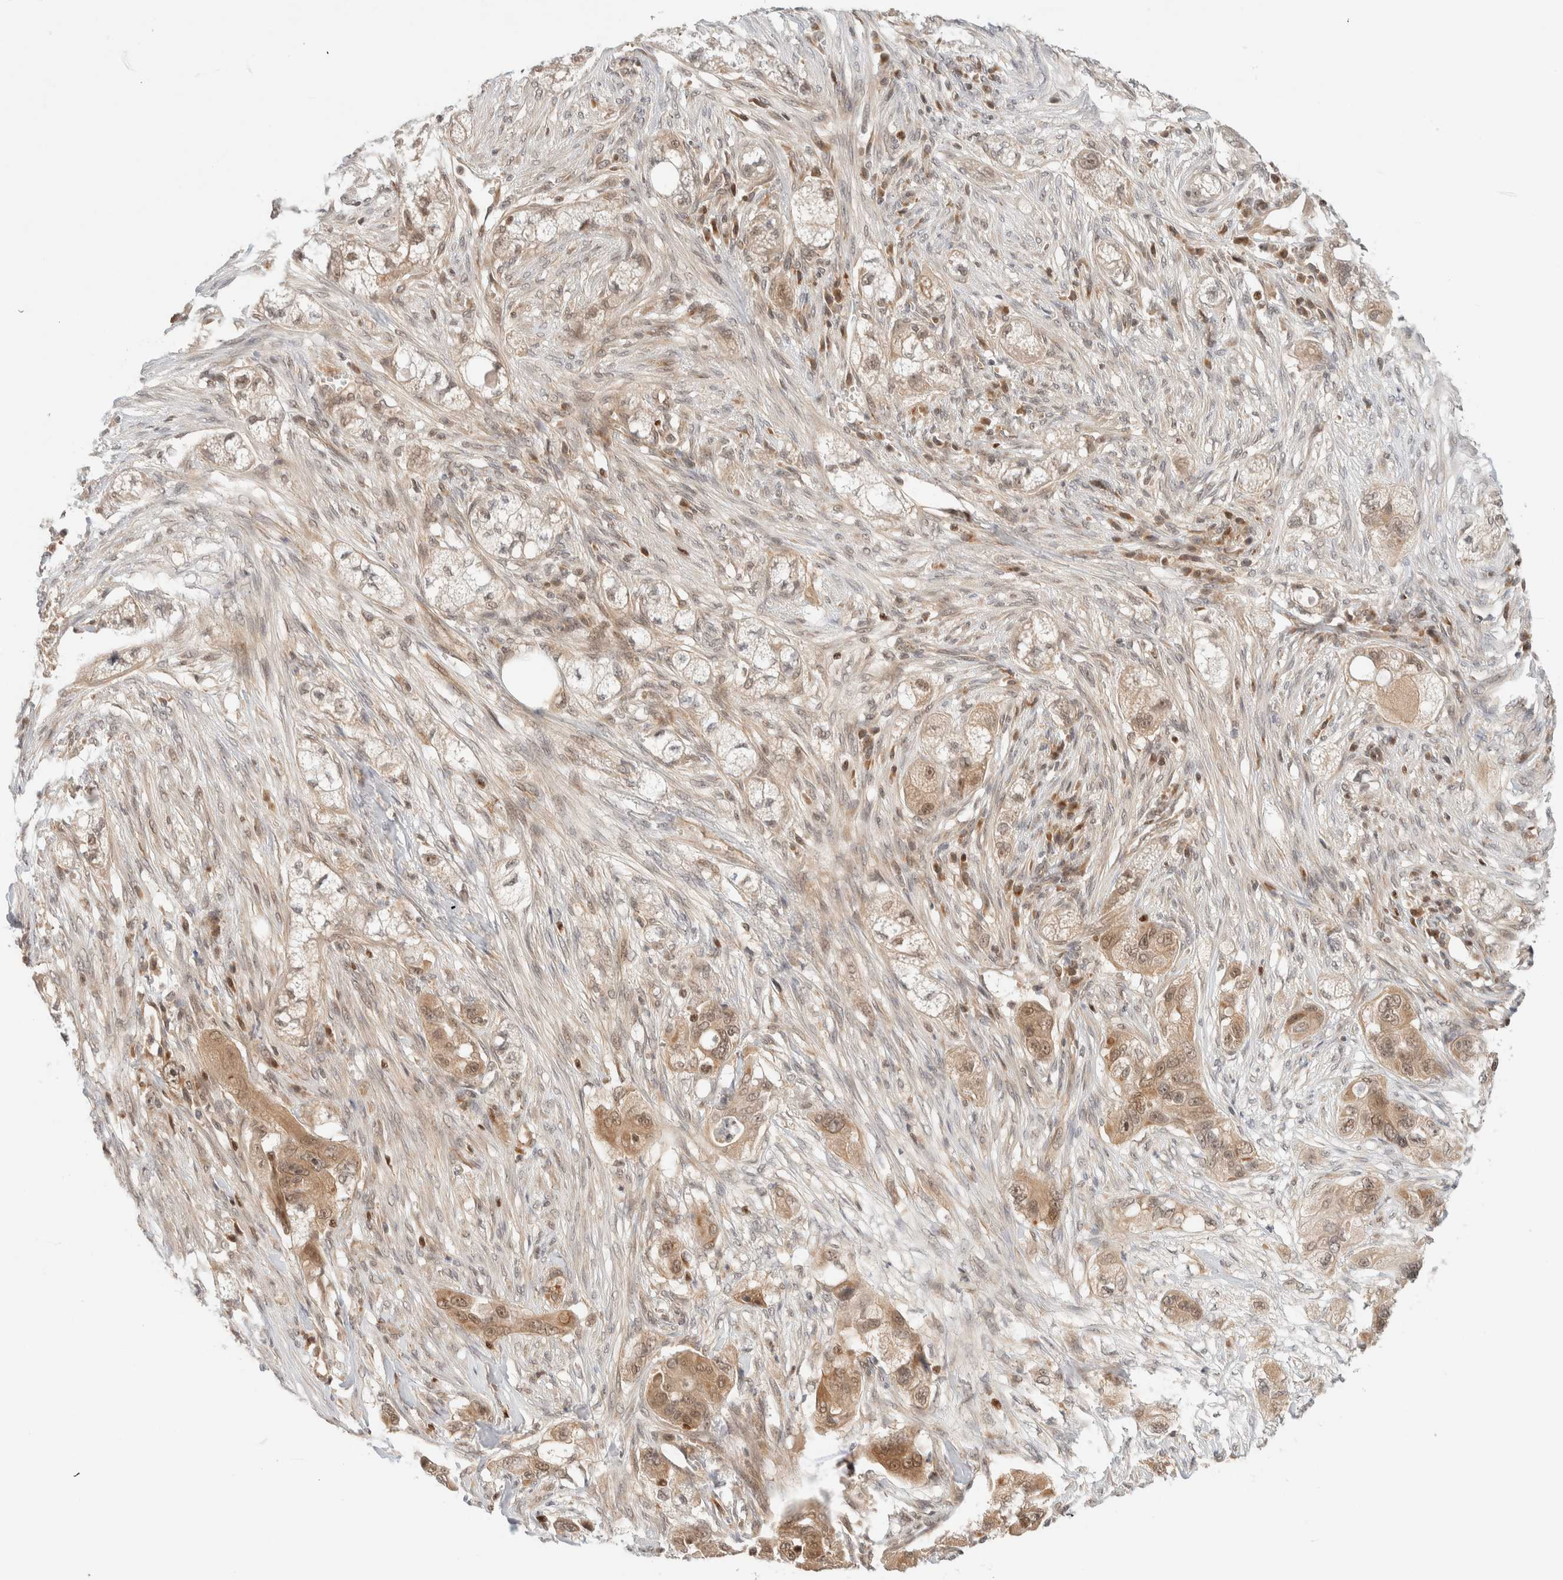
{"staining": {"intensity": "weak", "quantity": ">75%", "location": "cytoplasmic/membranous,nuclear"}, "tissue": "pancreatic cancer", "cell_type": "Tumor cells", "image_type": "cancer", "snomed": [{"axis": "morphology", "description": "Adenocarcinoma, NOS"}, {"axis": "topography", "description": "Pancreas"}], "caption": "A brown stain highlights weak cytoplasmic/membranous and nuclear positivity of a protein in human adenocarcinoma (pancreatic) tumor cells.", "gene": "C8orf76", "patient": {"sex": "female", "age": 78}}